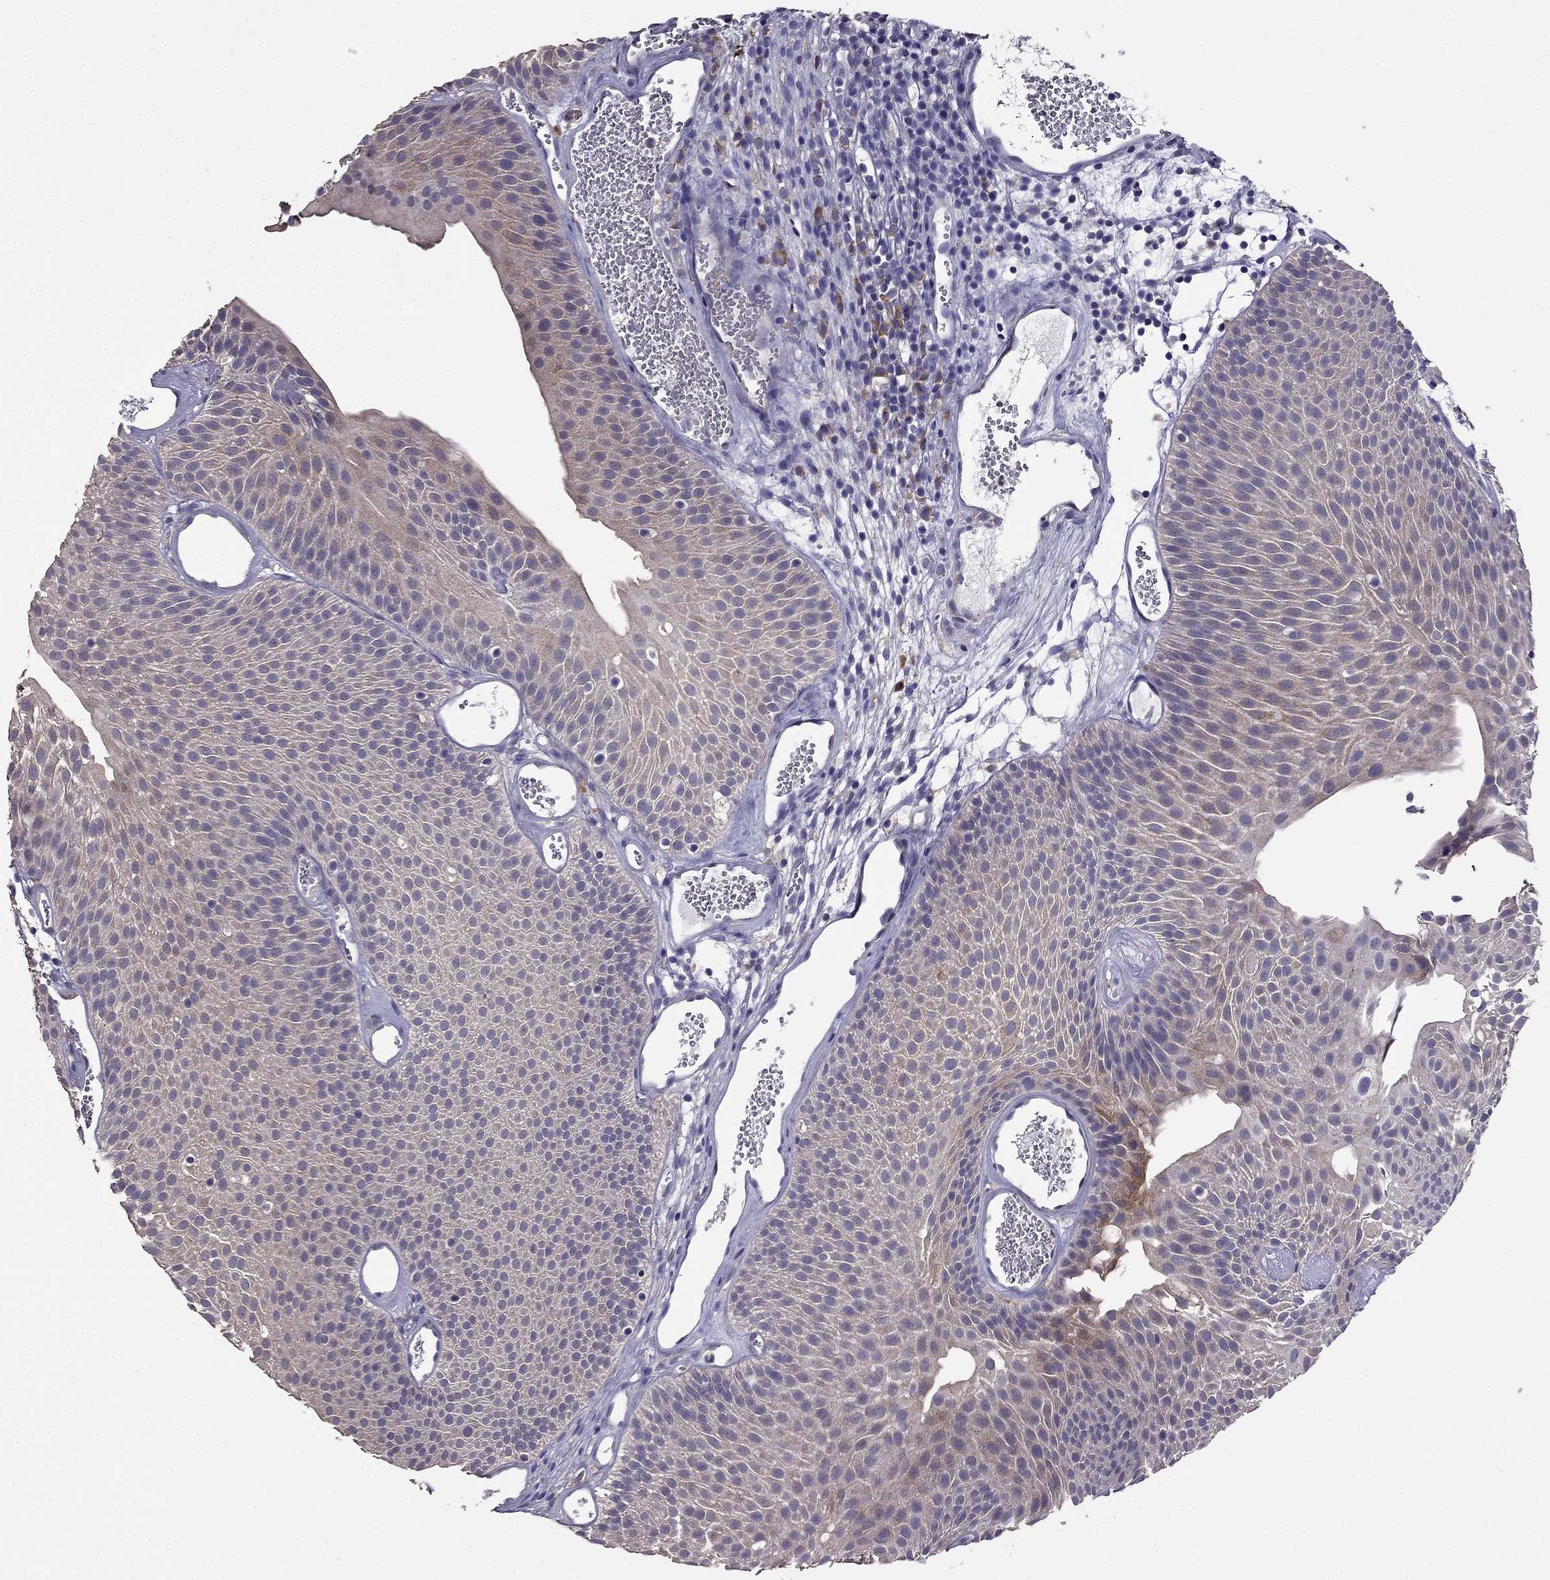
{"staining": {"intensity": "weak", "quantity": "<25%", "location": "cytoplasmic/membranous"}, "tissue": "urothelial cancer", "cell_type": "Tumor cells", "image_type": "cancer", "snomed": [{"axis": "morphology", "description": "Urothelial carcinoma, Low grade"}, {"axis": "topography", "description": "Urinary bladder"}], "caption": "Immunohistochemical staining of human urothelial carcinoma (low-grade) reveals no significant staining in tumor cells. (Brightfield microscopy of DAB (3,3'-diaminobenzidine) immunohistochemistry at high magnification).", "gene": "CDH9", "patient": {"sex": "male", "age": 52}}